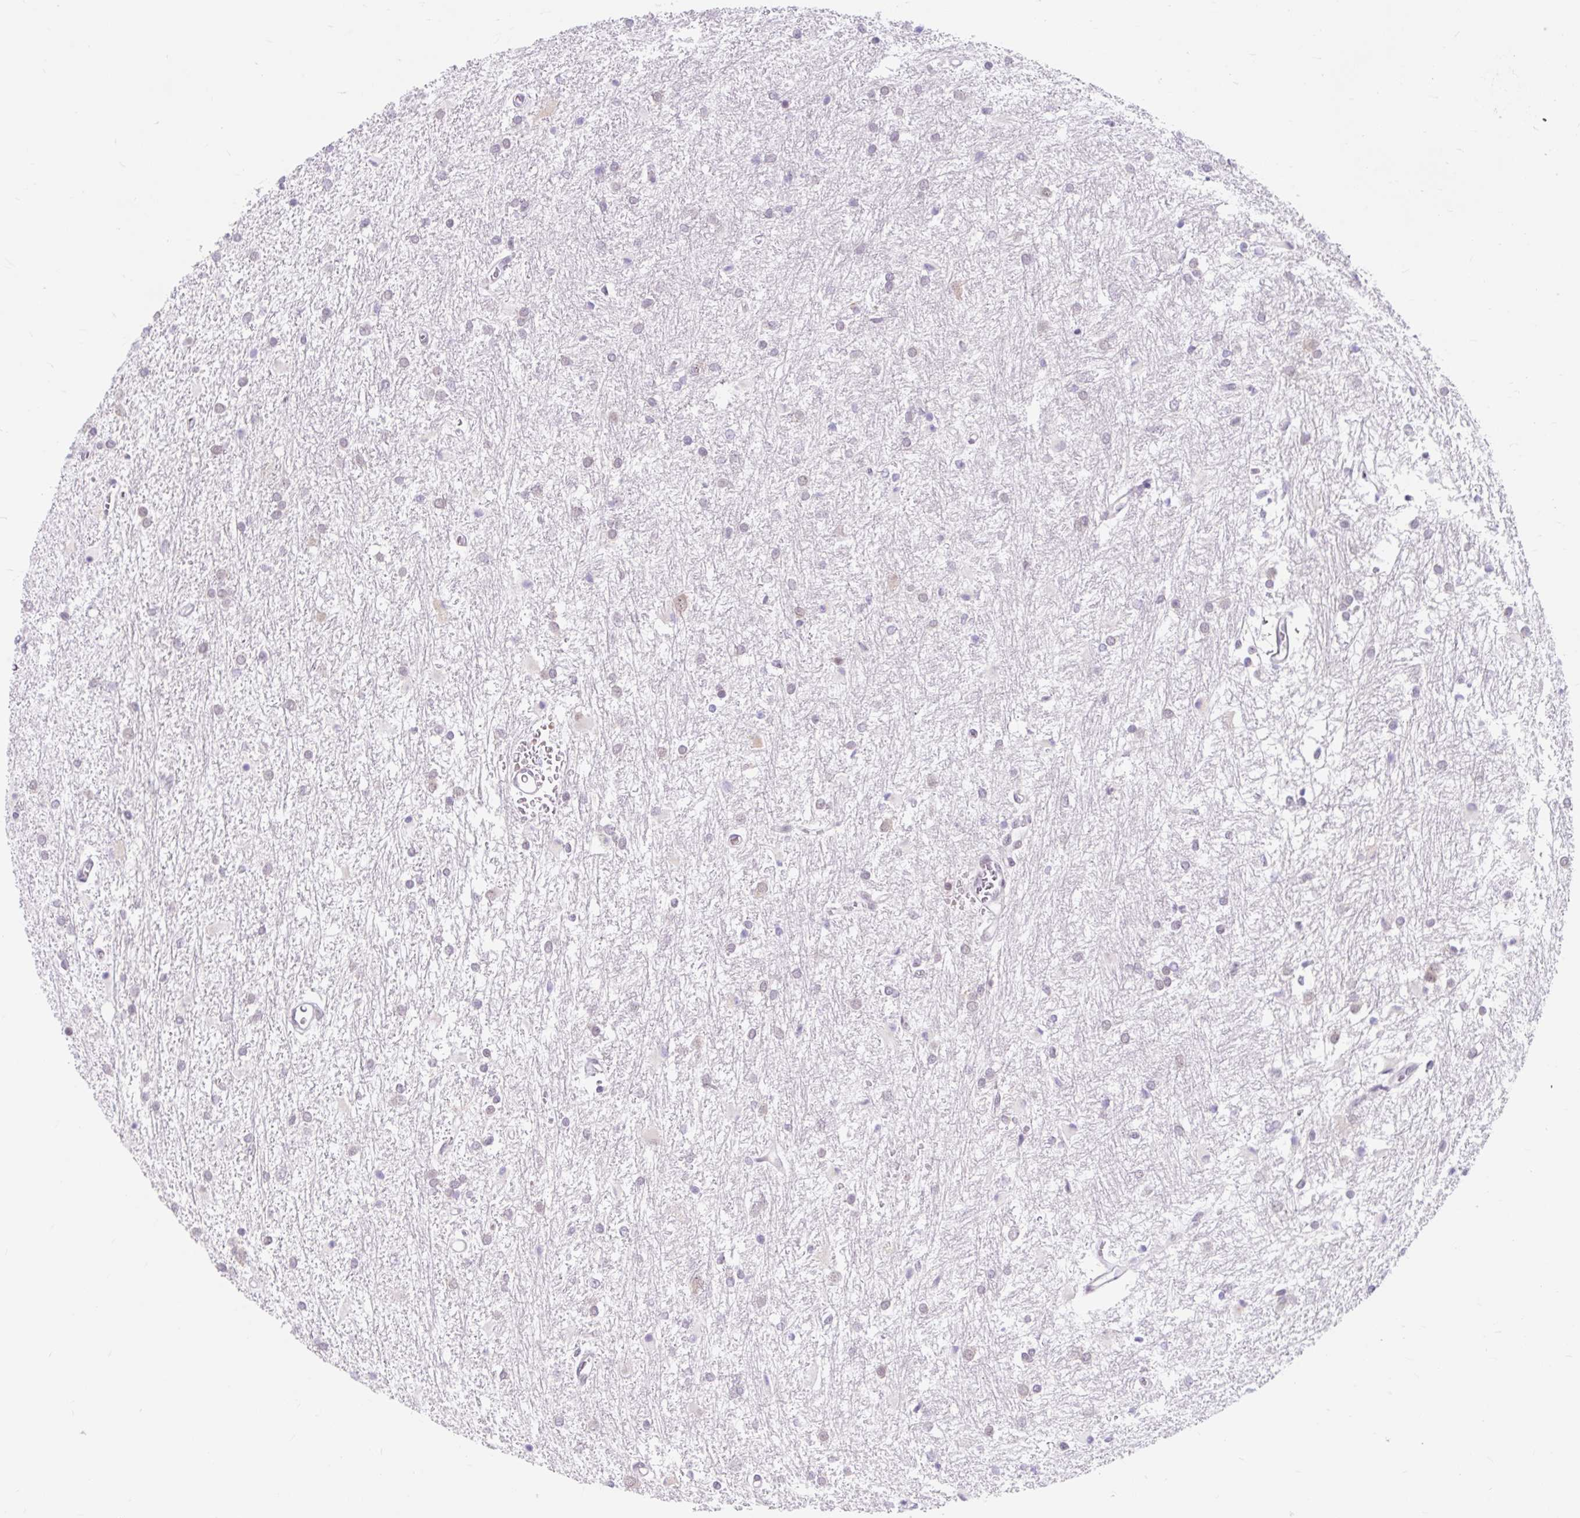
{"staining": {"intensity": "negative", "quantity": "none", "location": "none"}, "tissue": "glioma", "cell_type": "Tumor cells", "image_type": "cancer", "snomed": [{"axis": "morphology", "description": "Glioma, malignant, High grade"}, {"axis": "topography", "description": "Brain"}], "caption": "Immunohistochemistry of glioma displays no staining in tumor cells.", "gene": "SRSF10", "patient": {"sex": "female", "age": 50}}